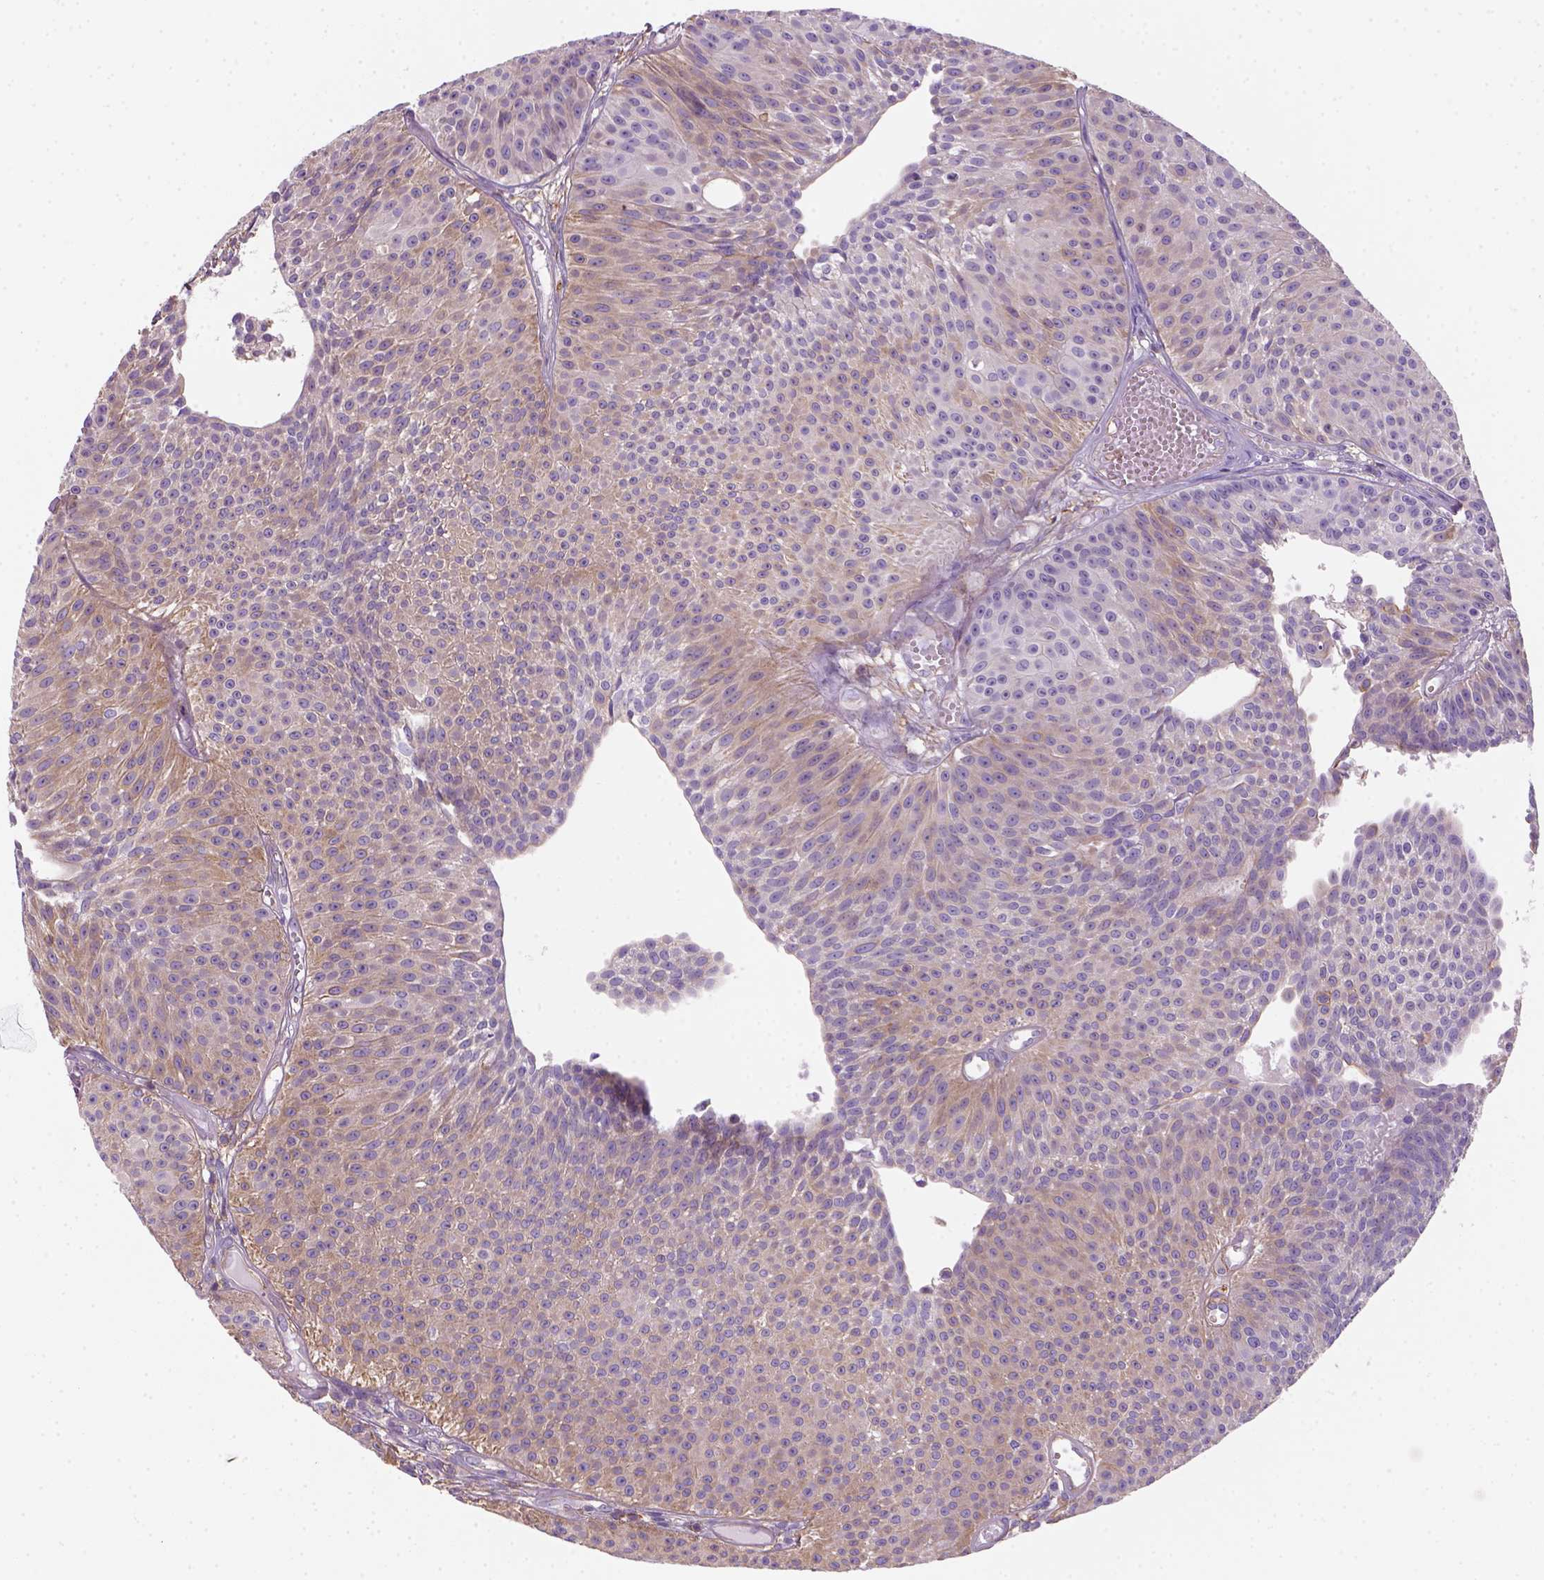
{"staining": {"intensity": "moderate", "quantity": "<25%", "location": "cytoplasmic/membranous"}, "tissue": "urothelial cancer", "cell_type": "Tumor cells", "image_type": "cancer", "snomed": [{"axis": "morphology", "description": "Urothelial carcinoma, Low grade"}, {"axis": "topography", "description": "Urinary bladder"}], "caption": "DAB immunohistochemical staining of low-grade urothelial carcinoma exhibits moderate cytoplasmic/membranous protein staining in about <25% of tumor cells.", "gene": "GPRC5D", "patient": {"sex": "male", "age": 63}}